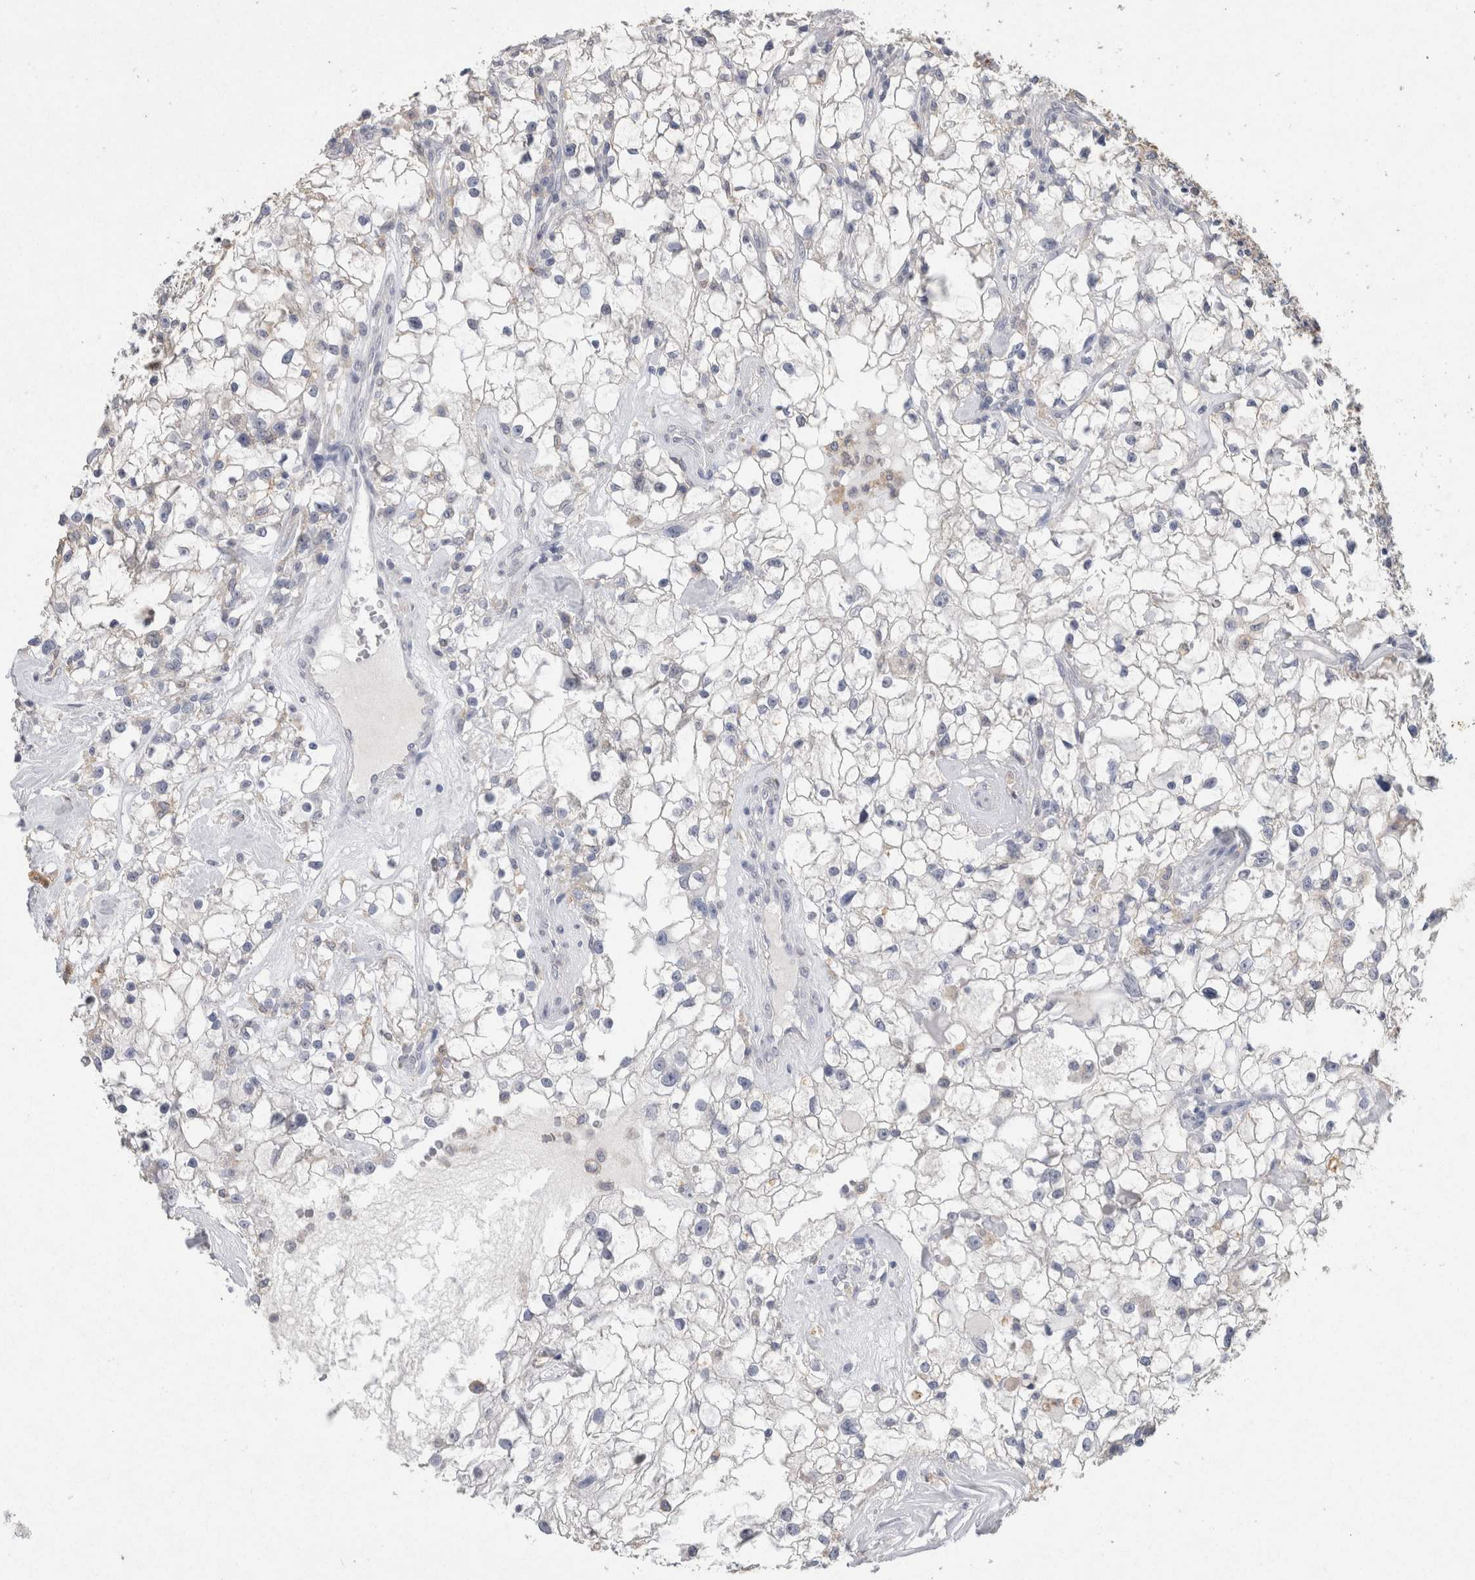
{"staining": {"intensity": "negative", "quantity": "none", "location": "none"}, "tissue": "renal cancer", "cell_type": "Tumor cells", "image_type": "cancer", "snomed": [{"axis": "morphology", "description": "Adenocarcinoma, NOS"}, {"axis": "topography", "description": "Kidney"}], "caption": "Histopathology image shows no protein staining in tumor cells of renal adenocarcinoma tissue.", "gene": "CNTFR", "patient": {"sex": "female", "age": 60}}